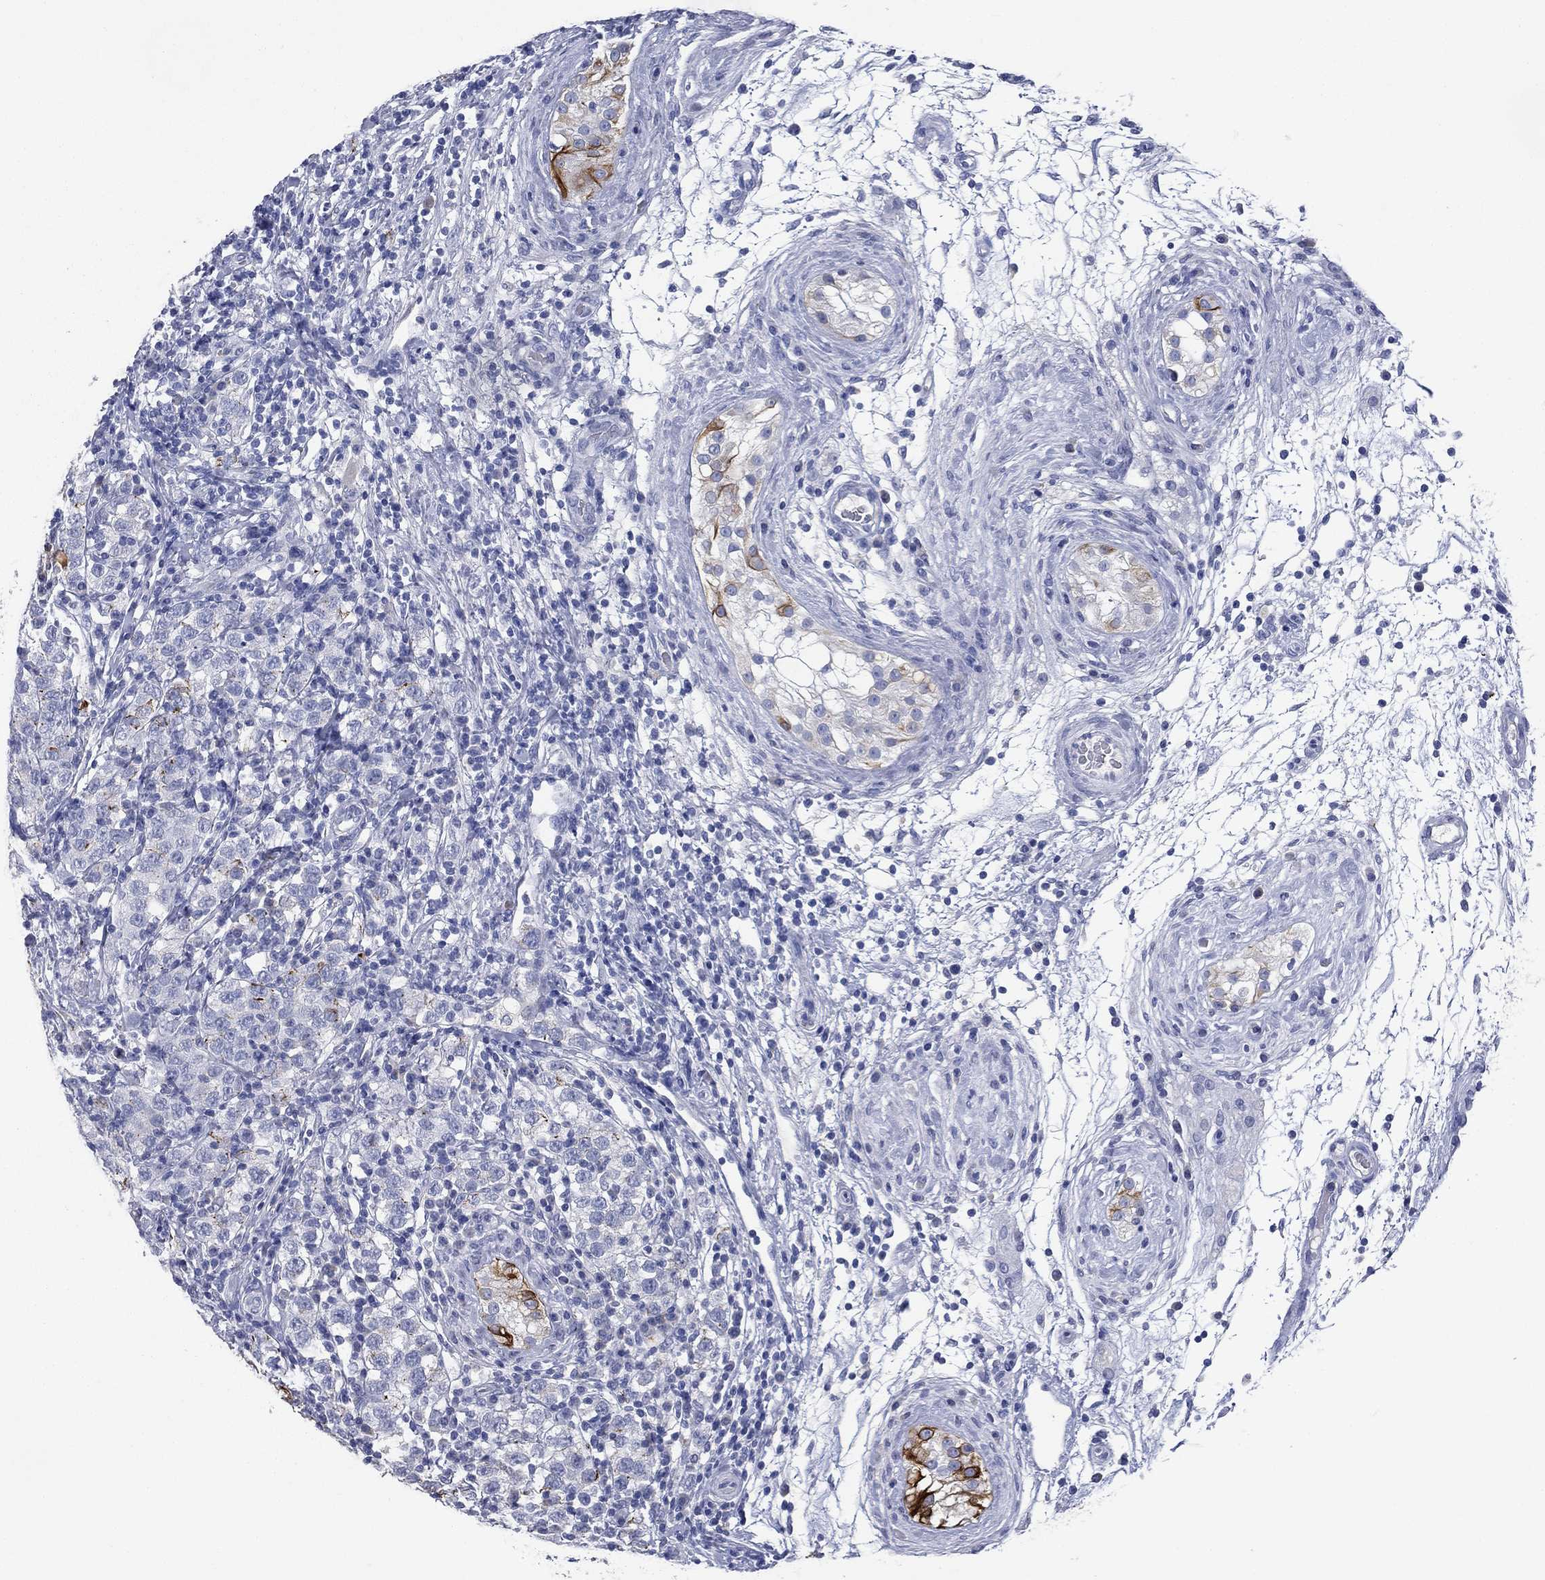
{"staining": {"intensity": "strong", "quantity": "<25%", "location": "cytoplasmic/membranous"}, "tissue": "testis cancer", "cell_type": "Tumor cells", "image_type": "cancer", "snomed": [{"axis": "morphology", "description": "Seminoma, NOS"}, {"axis": "topography", "description": "Testis"}], "caption": "Immunohistochemical staining of testis seminoma displays strong cytoplasmic/membranous protein staining in about <25% of tumor cells. (brown staining indicates protein expression, while blue staining denotes nuclei).", "gene": "KRT7", "patient": {"sex": "male", "age": 34}}